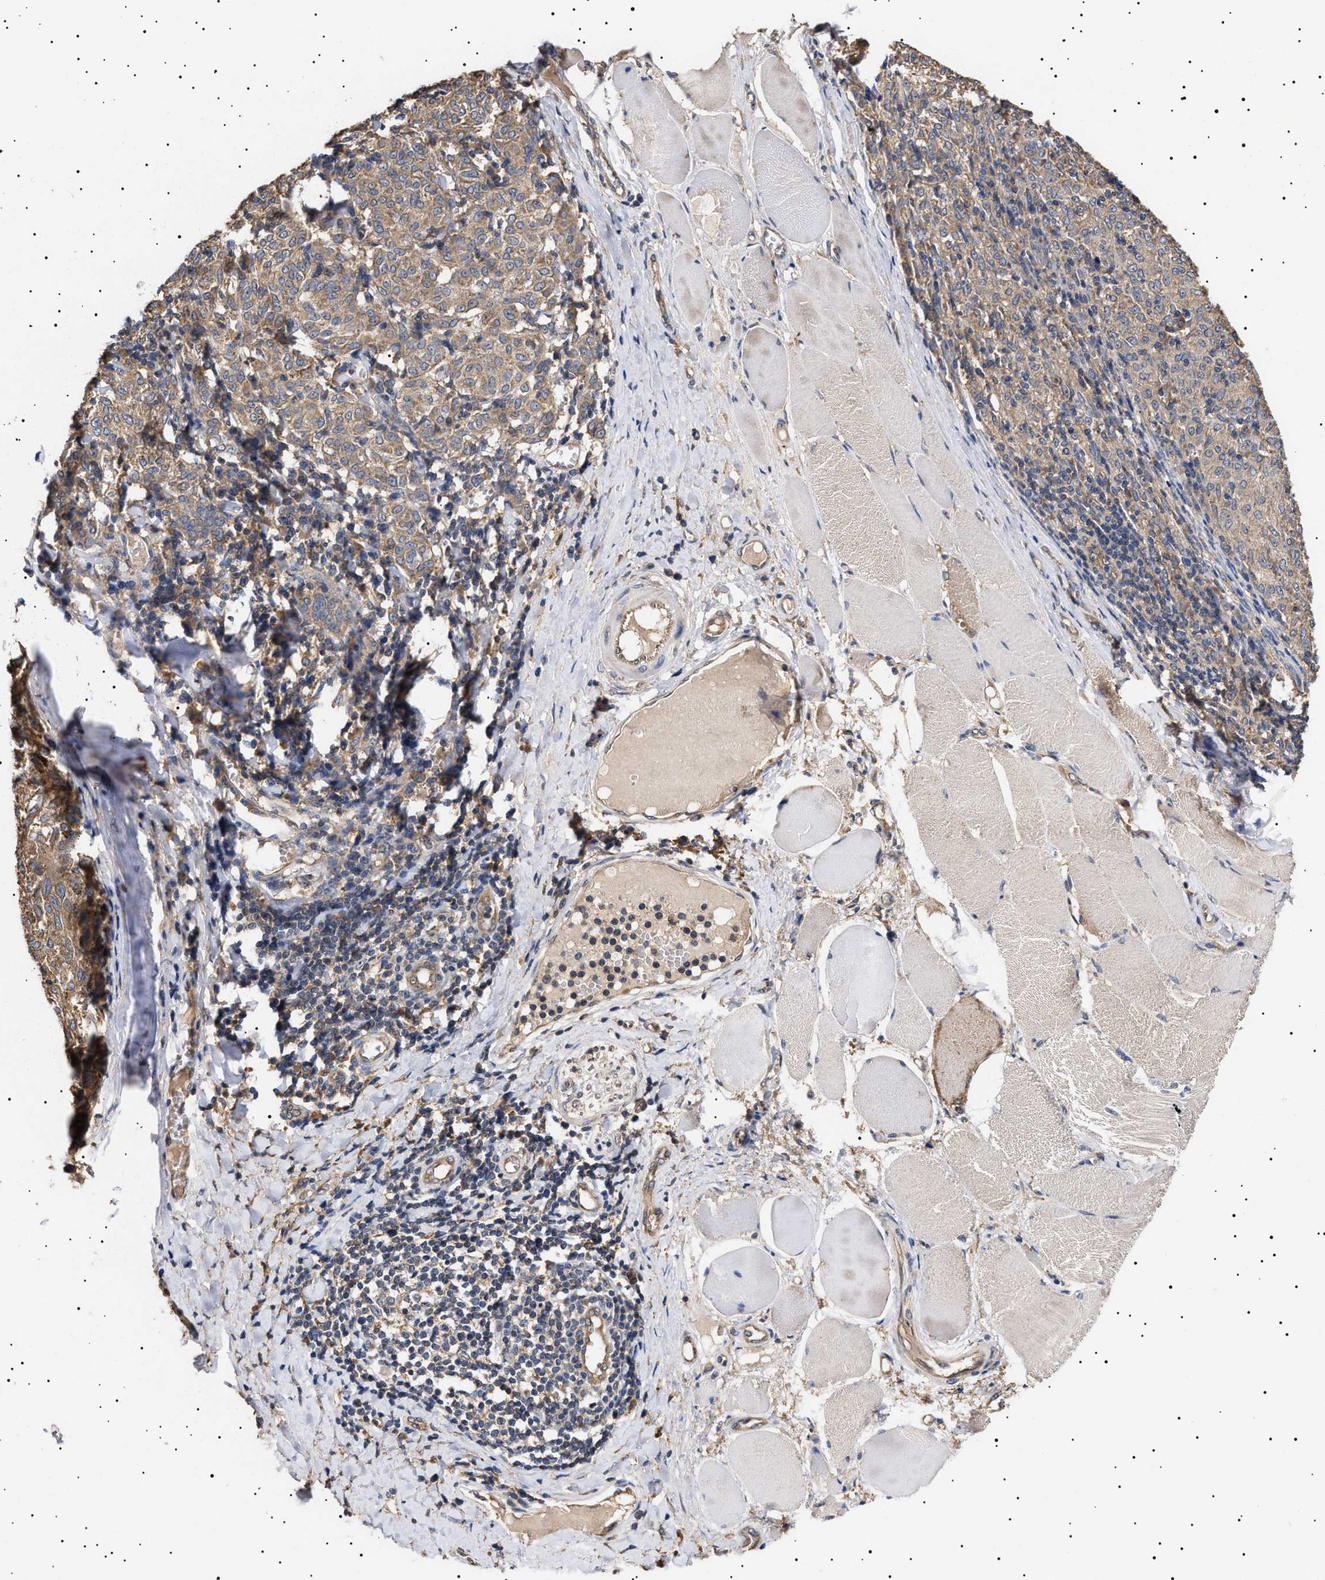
{"staining": {"intensity": "weak", "quantity": ">75%", "location": "cytoplasmic/membranous"}, "tissue": "melanoma", "cell_type": "Tumor cells", "image_type": "cancer", "snomed": [{"axis": "morphology", "description": "Malignant melanoma, NOS"}, {"axis": "topography", "description": "Skin"}], "caption": "Immunohistochemical staining of melanoma exhibits low levels of weak cytoplasmic/membranous protein expression in approximately >75% of tumor cells.", "gene": "KRBA1", "patient": {"sex": "female", "age": 72}}